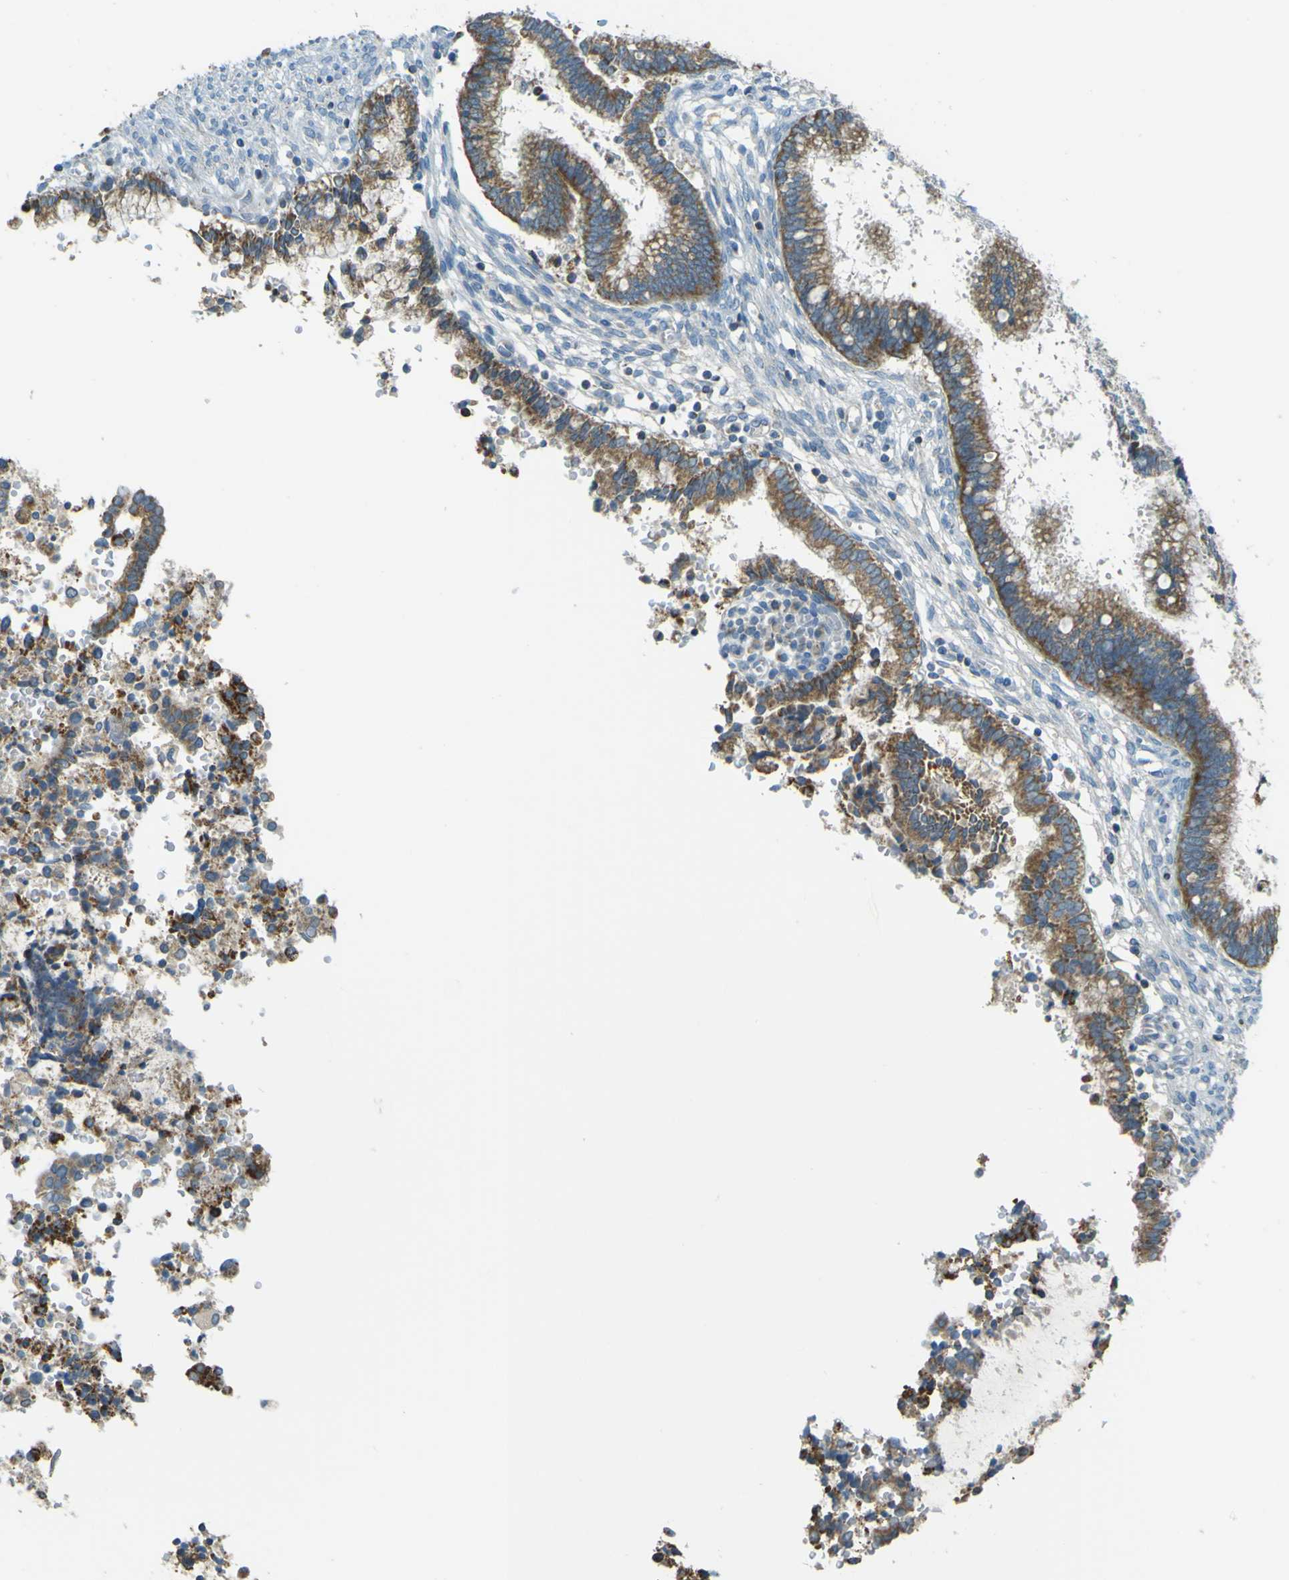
{"staining": {"intensity": "moderate", "quantity": ">75%", "location": "cytoplasmic/membranous"}, "tissue": "cervical cancer", "cell_type": "Tumor cells", "image_type": "cancer", "snomed": [{"axis": "morphology", "description": "Adenocarcinoma, NOS"}, {"axis": "topography", "description": "Cervix"}], "caption": "A brown stain shows moderate cytoplasmic/membranous staining of a protein in human cervical cancer tumor cells.", "gene": "FKTN", "patient": {"sex": "female", "age": 44}}